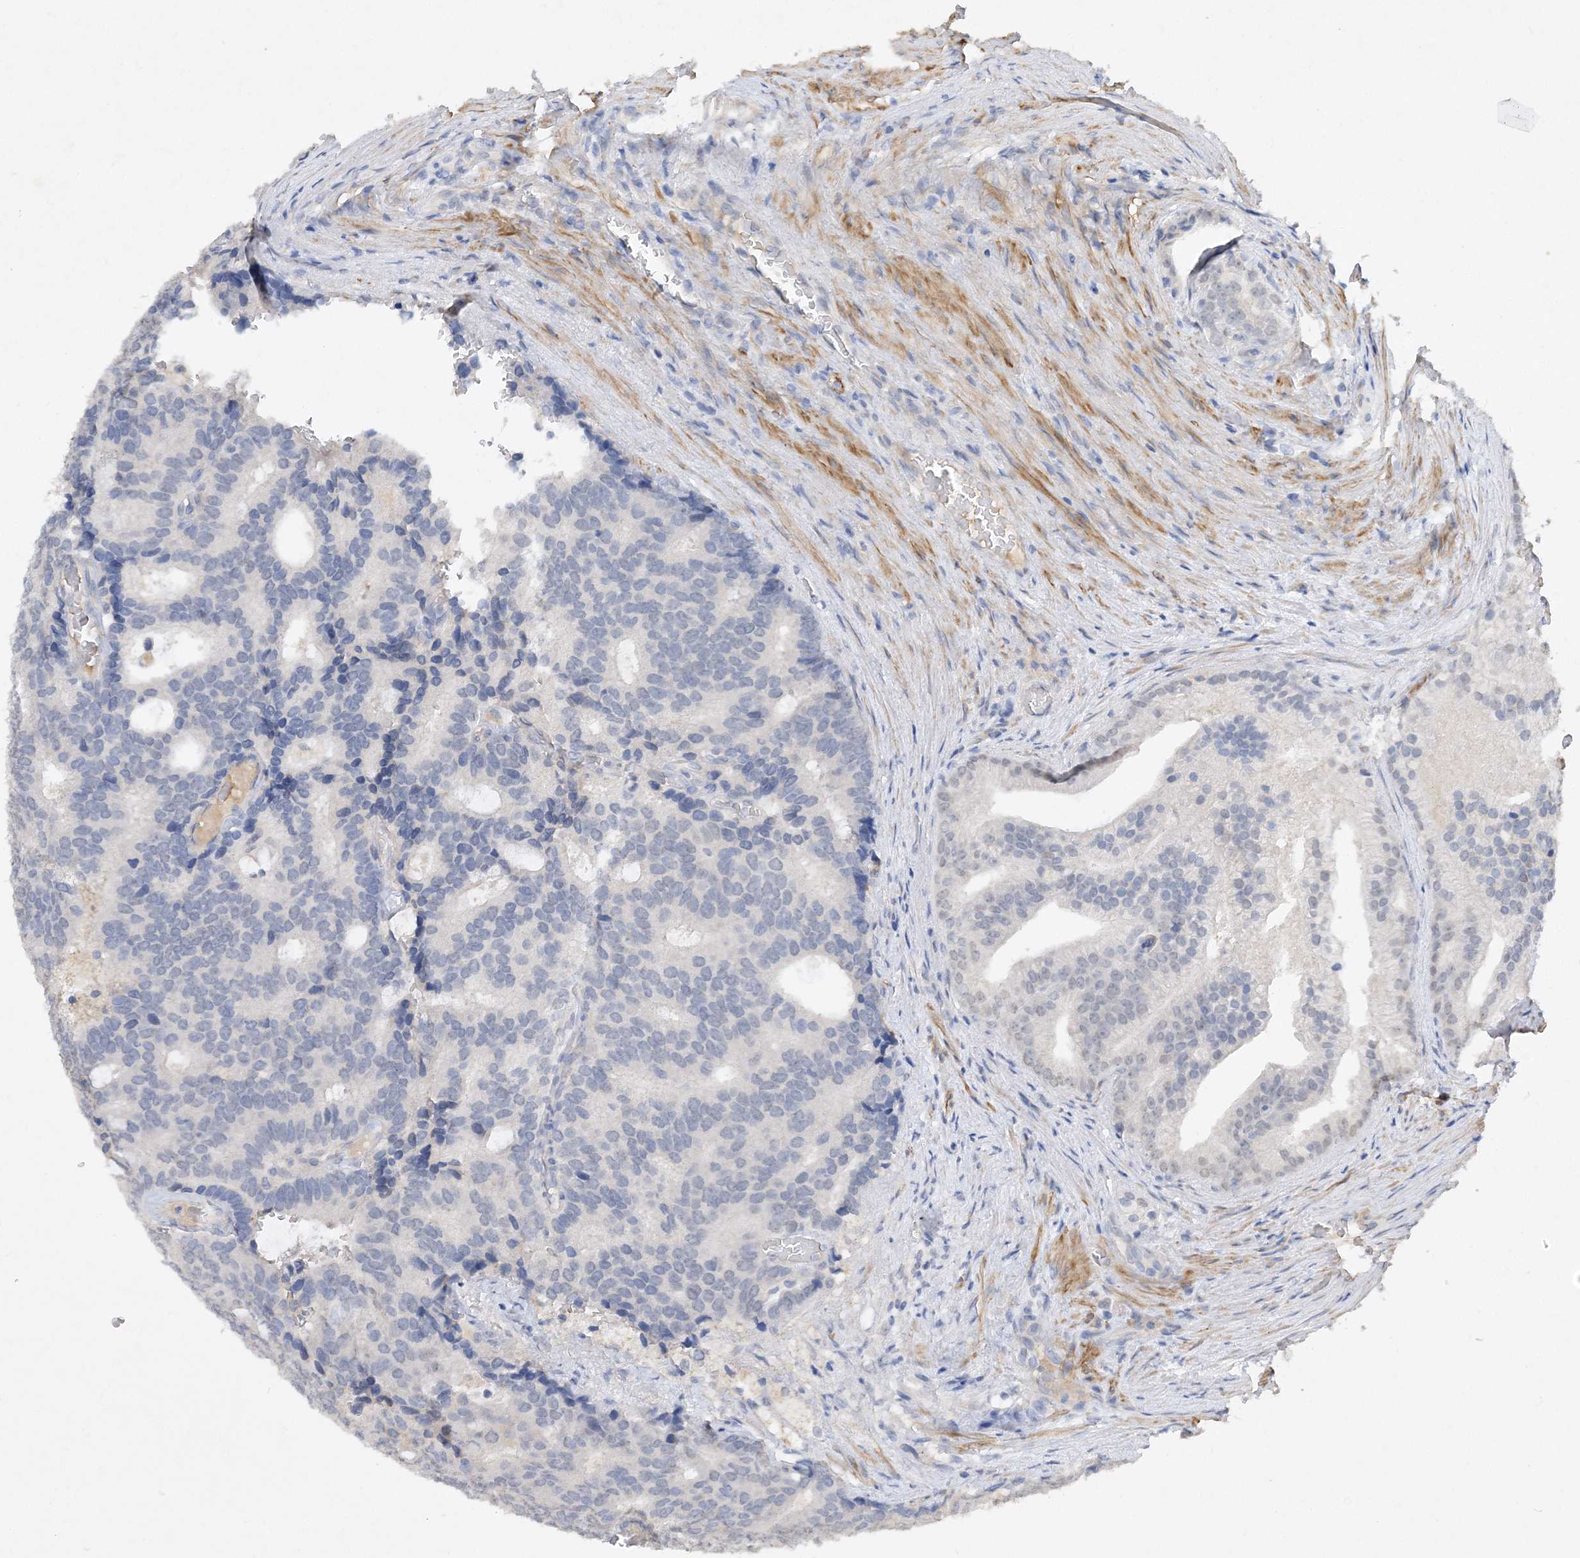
{"staining": {"intensity": "negative", "quantity": "none", "location": "none"}, "tissue": "prostate cancer", "cell_type": "Tumor cells", "image_type": "cancer", "snomed": [{"axis": "morphology", "description": "Adenocarcinoma, Low grade"}, {"axis": "topography", "description": "Prostate"}], "caption": "The immunohistochemistry micrograph has no significant expression in tumor cells of low-grade adenocarcinoma (prostate) tissue. The staining is performed using DAB (3,3'-diaminobenzidine) brown chromogen with nuclei counter-stained in using hematoxylin.", "gene": "C11orf58", "patient": {"sex": "male", "age": 71}}